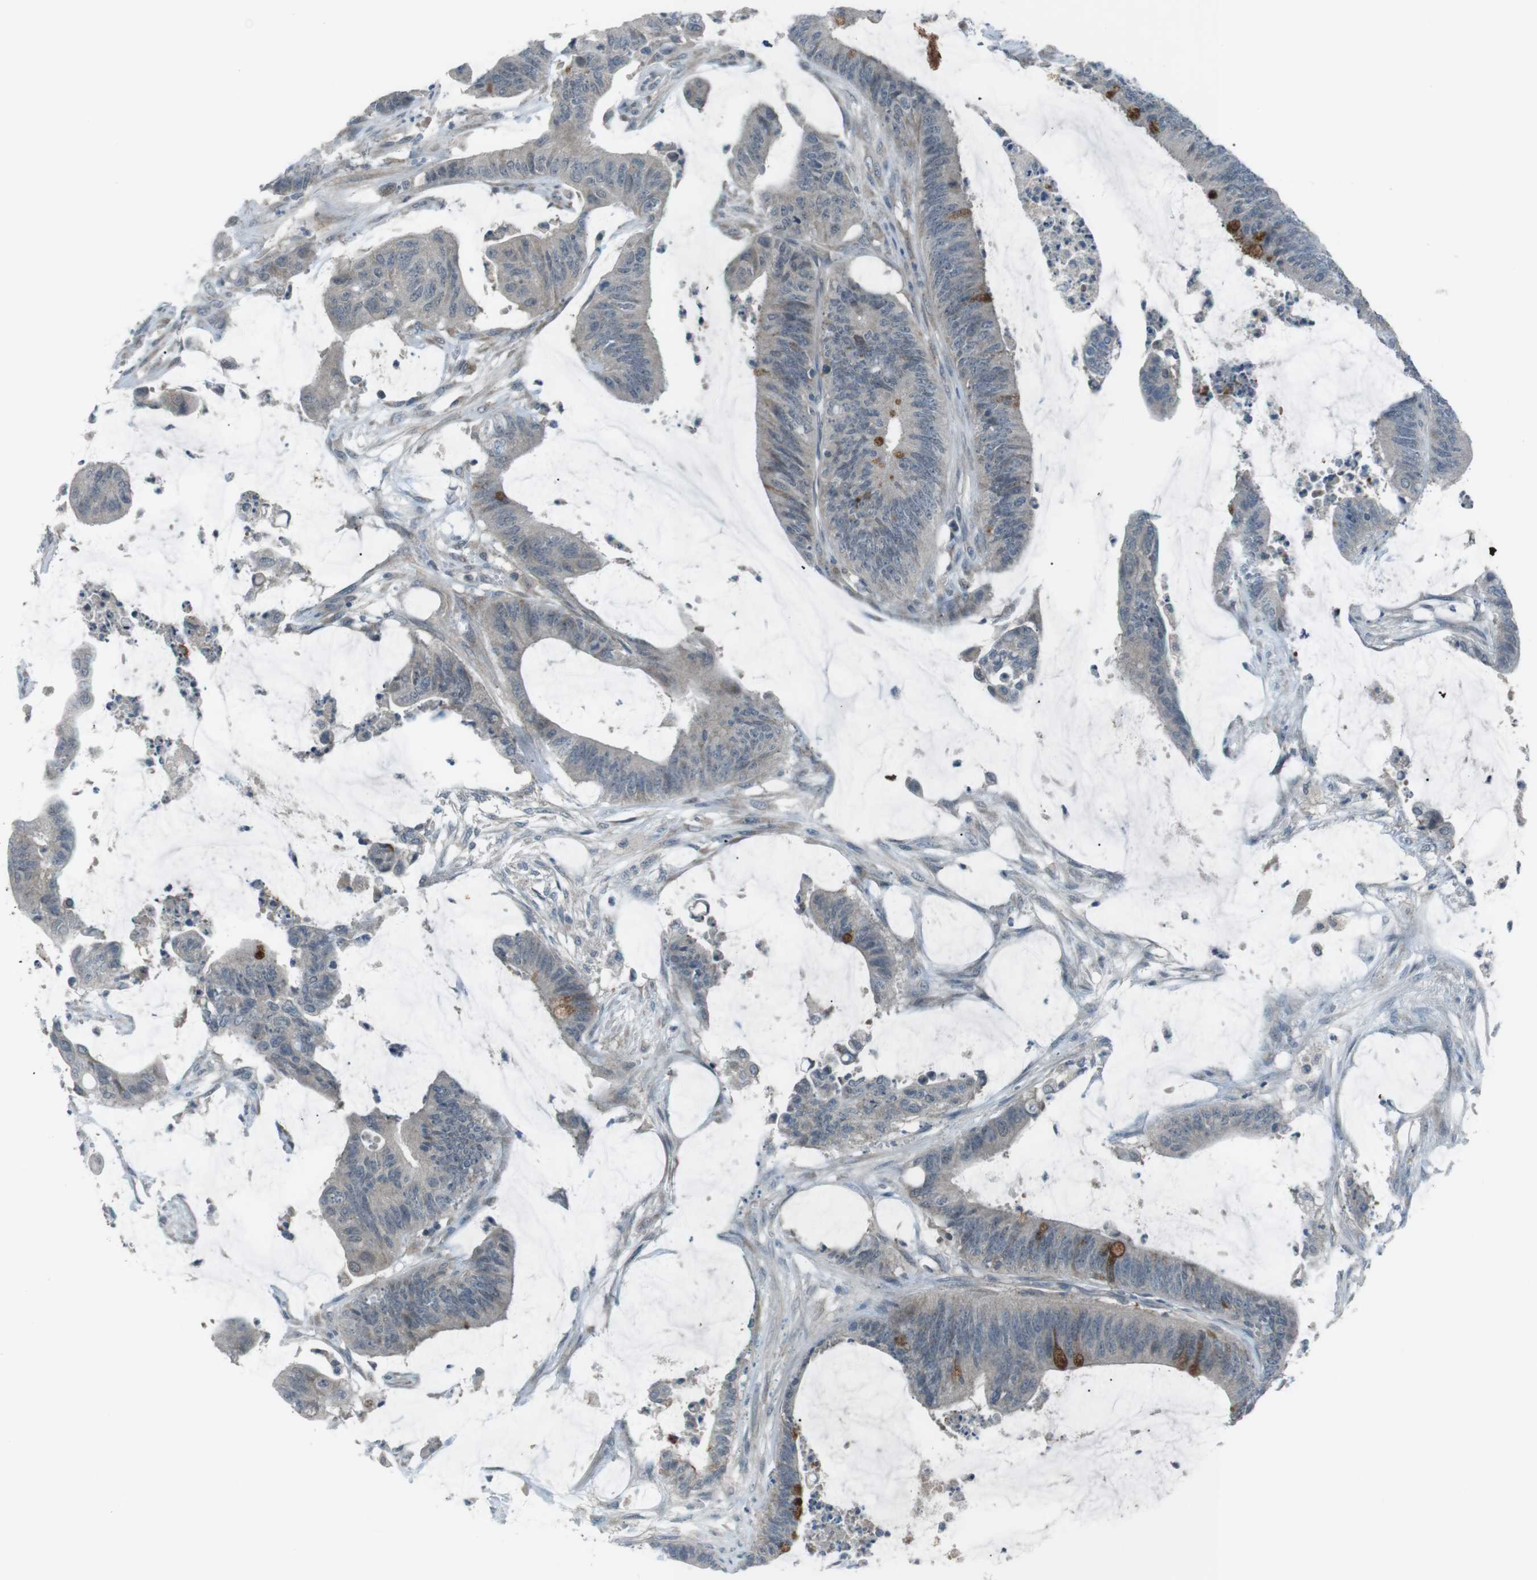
{"staining": {"intensity": "moderate", "quantity": "<25%", "location": "cytoplasmic/membranous"}, "tissue": "colorectal cancer", "cell_type": "Tumor cells", "image_type": "cancer", "snomed": [{"axis": "morphology", "description": "Adenocarcinoma, NOS"}, {"axis": "topography", "description": "Rectum"}], "caption": "This image shows immunohistochemistry staining of human colorectal adenocarcinoma, with low moderate cytoplasmic/membranous staining in about <25% of tumor cells.", "gene": "FCRLA", "patient": {"sex": "female", "age": 66}}